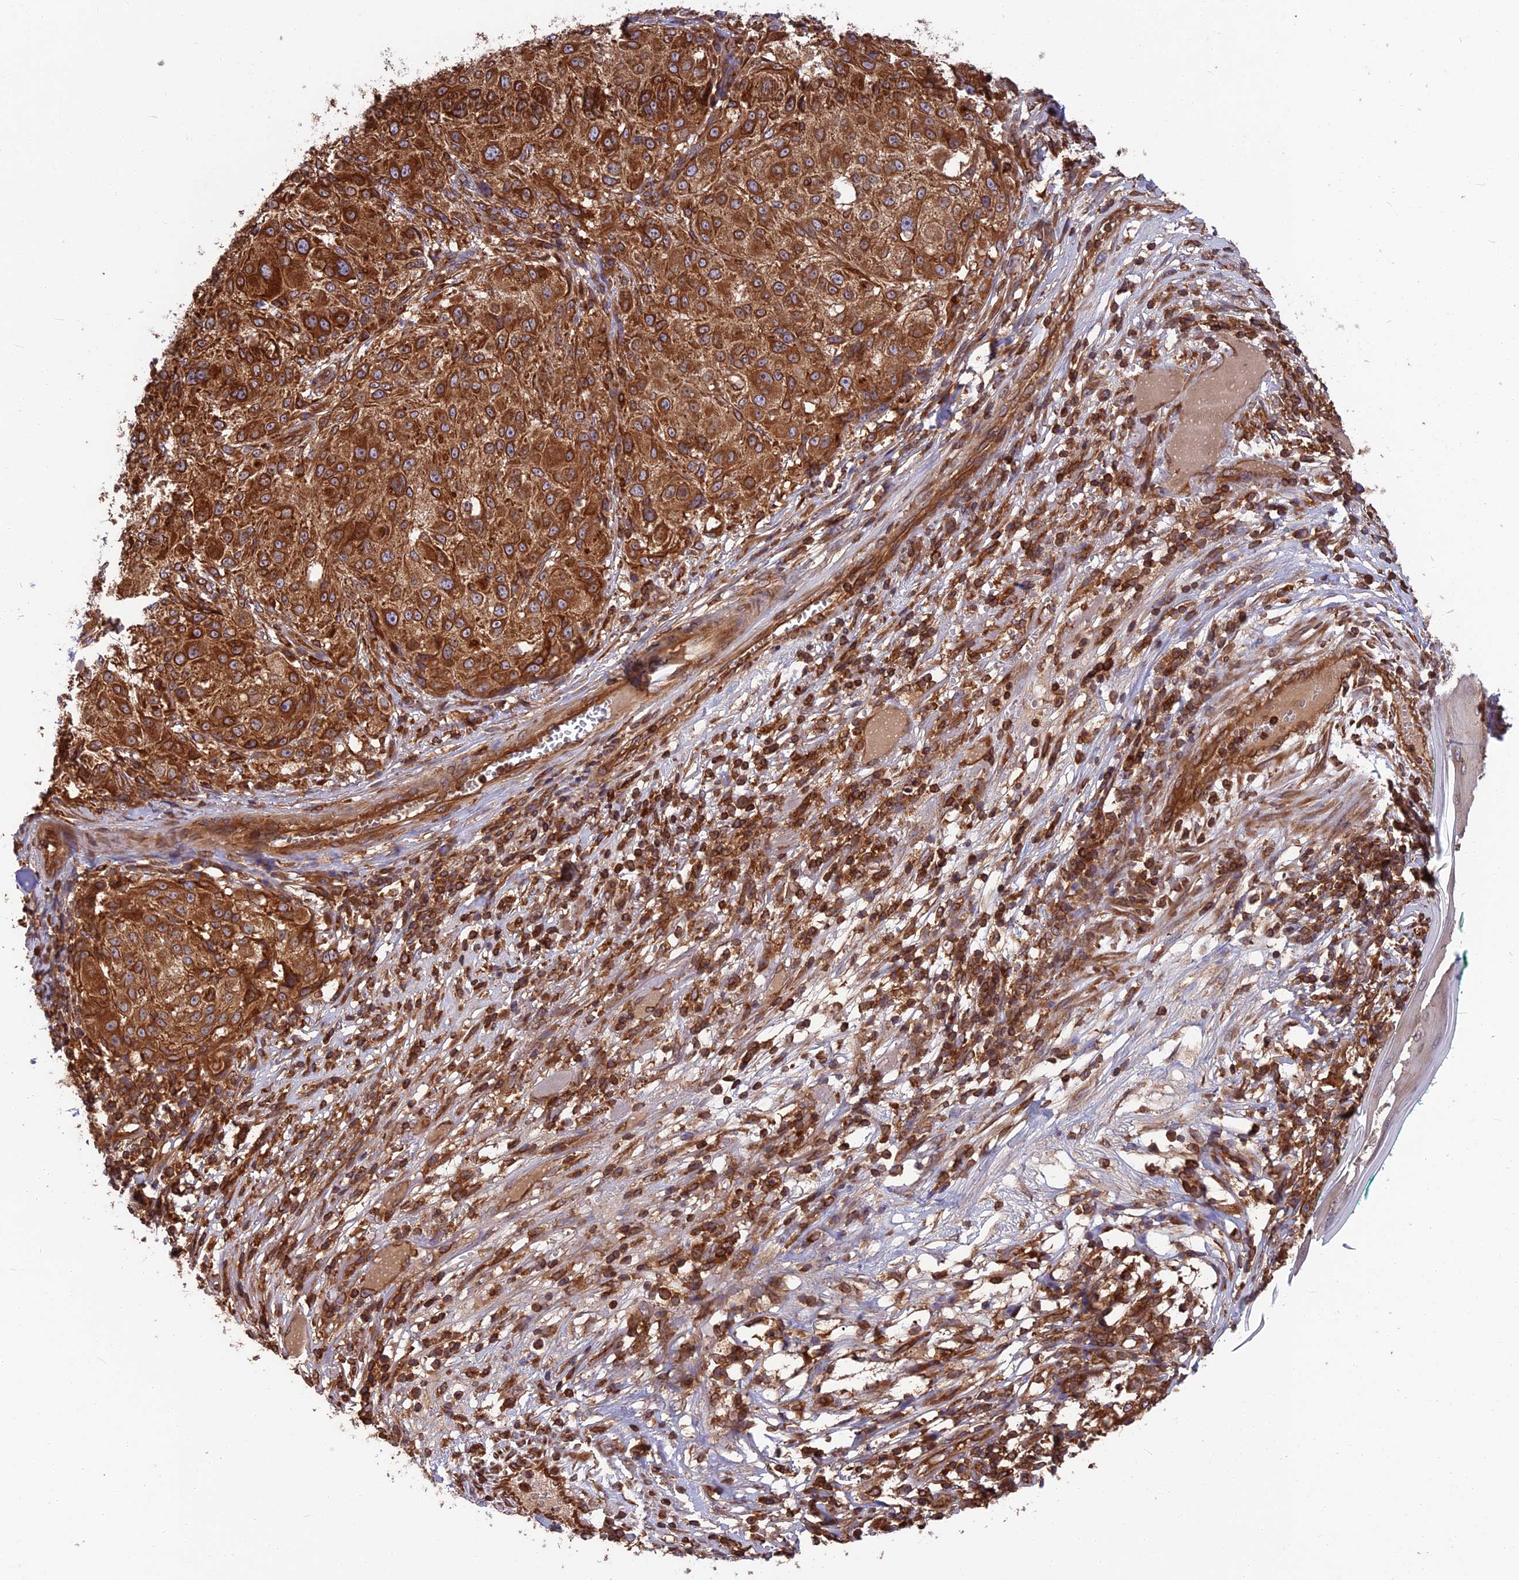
{"staining": {"intensity": "strong", "quantity": ">75%", "location": "cytoplasmic/membranous"}, "tissue": "melanoma", "cell_type": "Tumor cells", "image_type": "cancer", "snomed": [{"axis": "morphology", "description": "Necrosis, NOS"}, {"axis": "morphology", "description": "Malignant melanoma, NOS"}, {"axis": "topography", "description": "Skin"}], "caption": "This is an image of immunohistochemistry (IHC) staining of melanoma, which shows strong expression in the cytoplasmic/membranous of tumor cells.", "gene": "WDR1", "patient": {"sex": "female", "age": 87}}